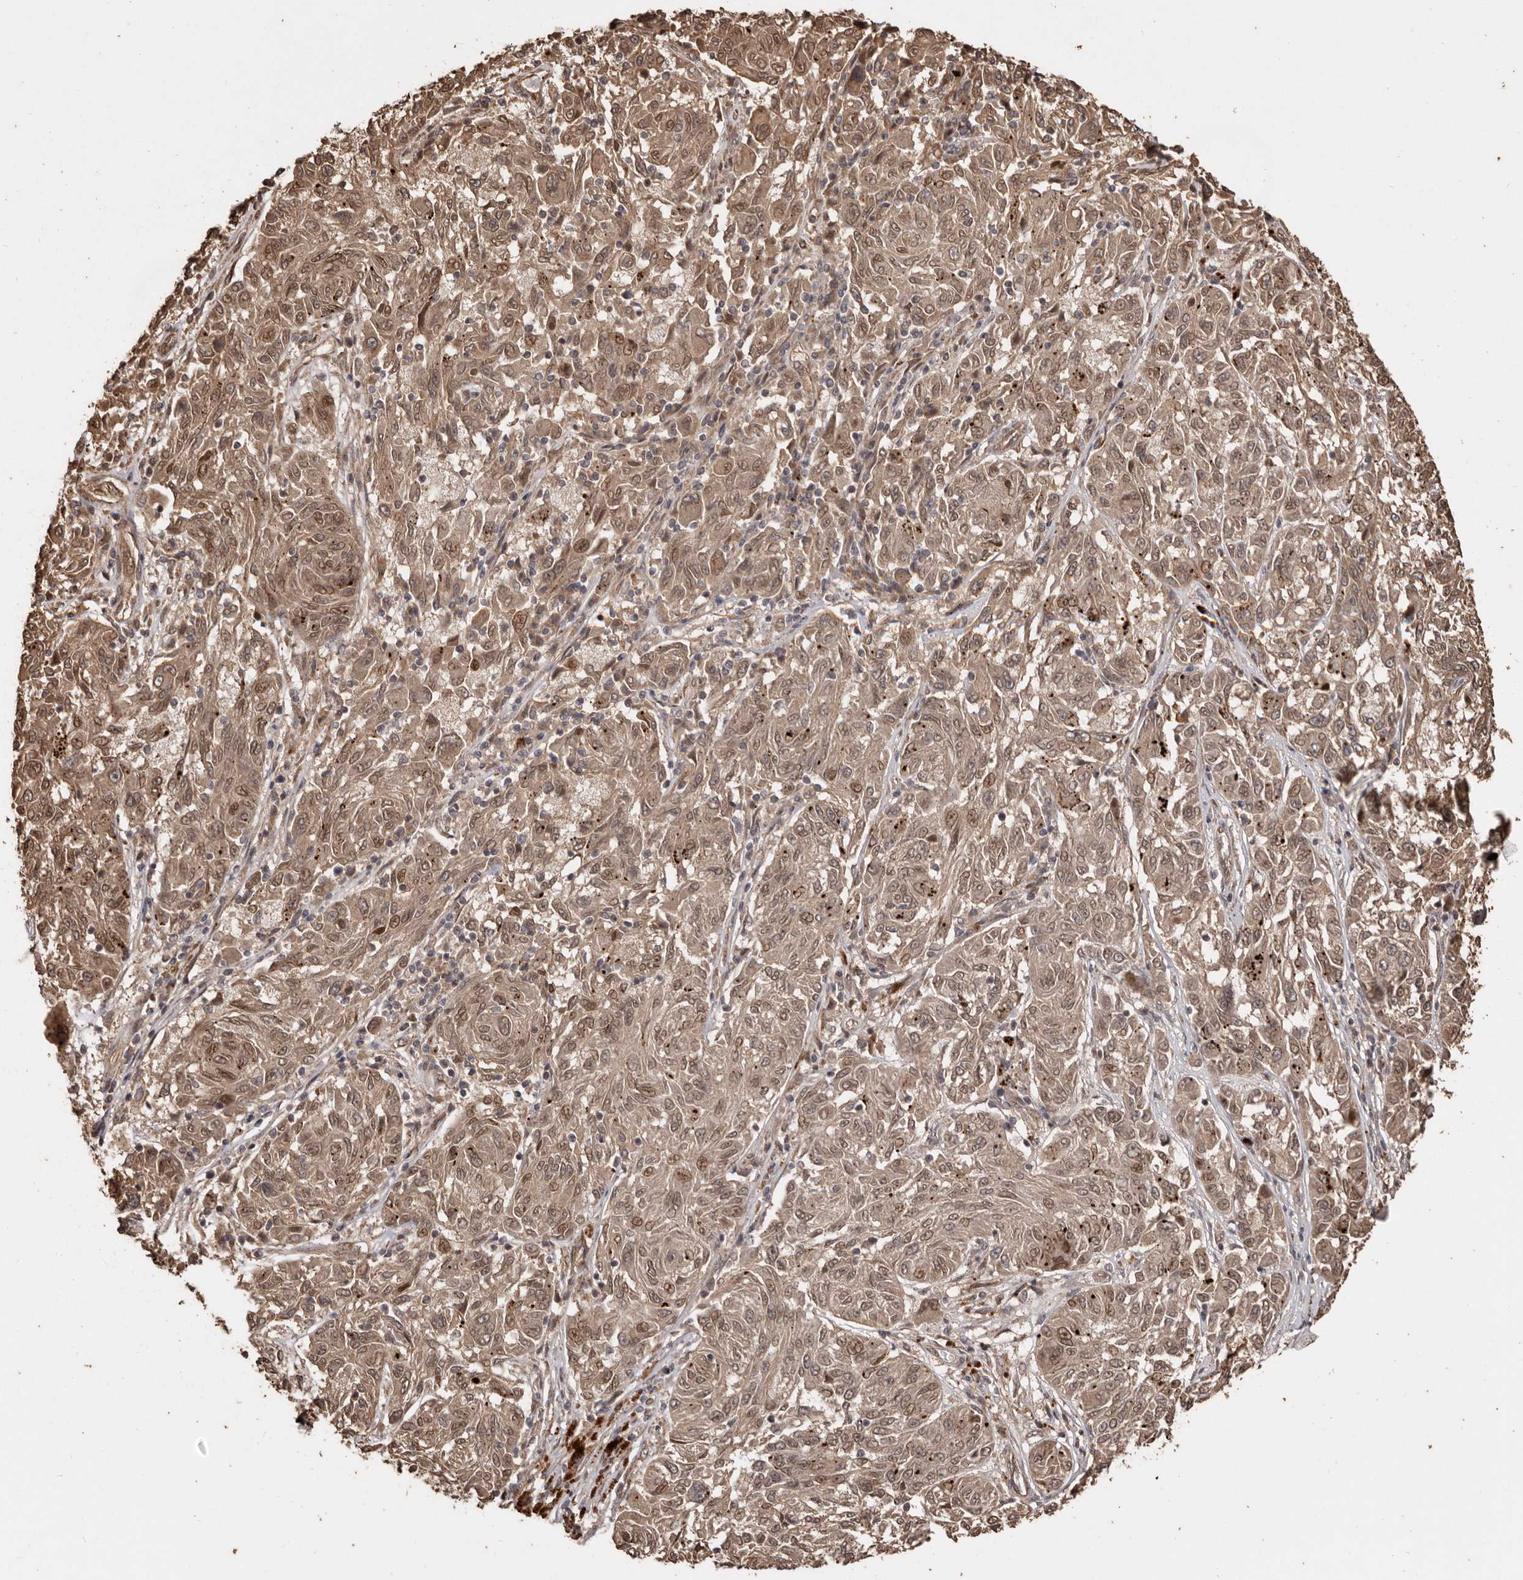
{"staining": {"intensity": "moderate", "quantity": ">75%", "location": "cytoplasmic/membranous,nuclear"}, "tissue": "melanoma", "cell_type": "Tumor cells", "image_type": "cancer", "snomed": [{"axis": "morphology", "description": "Malignant melanoma, NOS"}, {"axis": "topography", "description": "Skin"}], "caption": "DAB (3,3'-diaminobenzidine) immunohistochemical staining of malignant melanoma displays moderate cytoplasmic/membranous and nuclear protein positivity in about >75% of tumor cells.", "gene": "NUP43", "patient": {"sex": "male", "age": 53}}